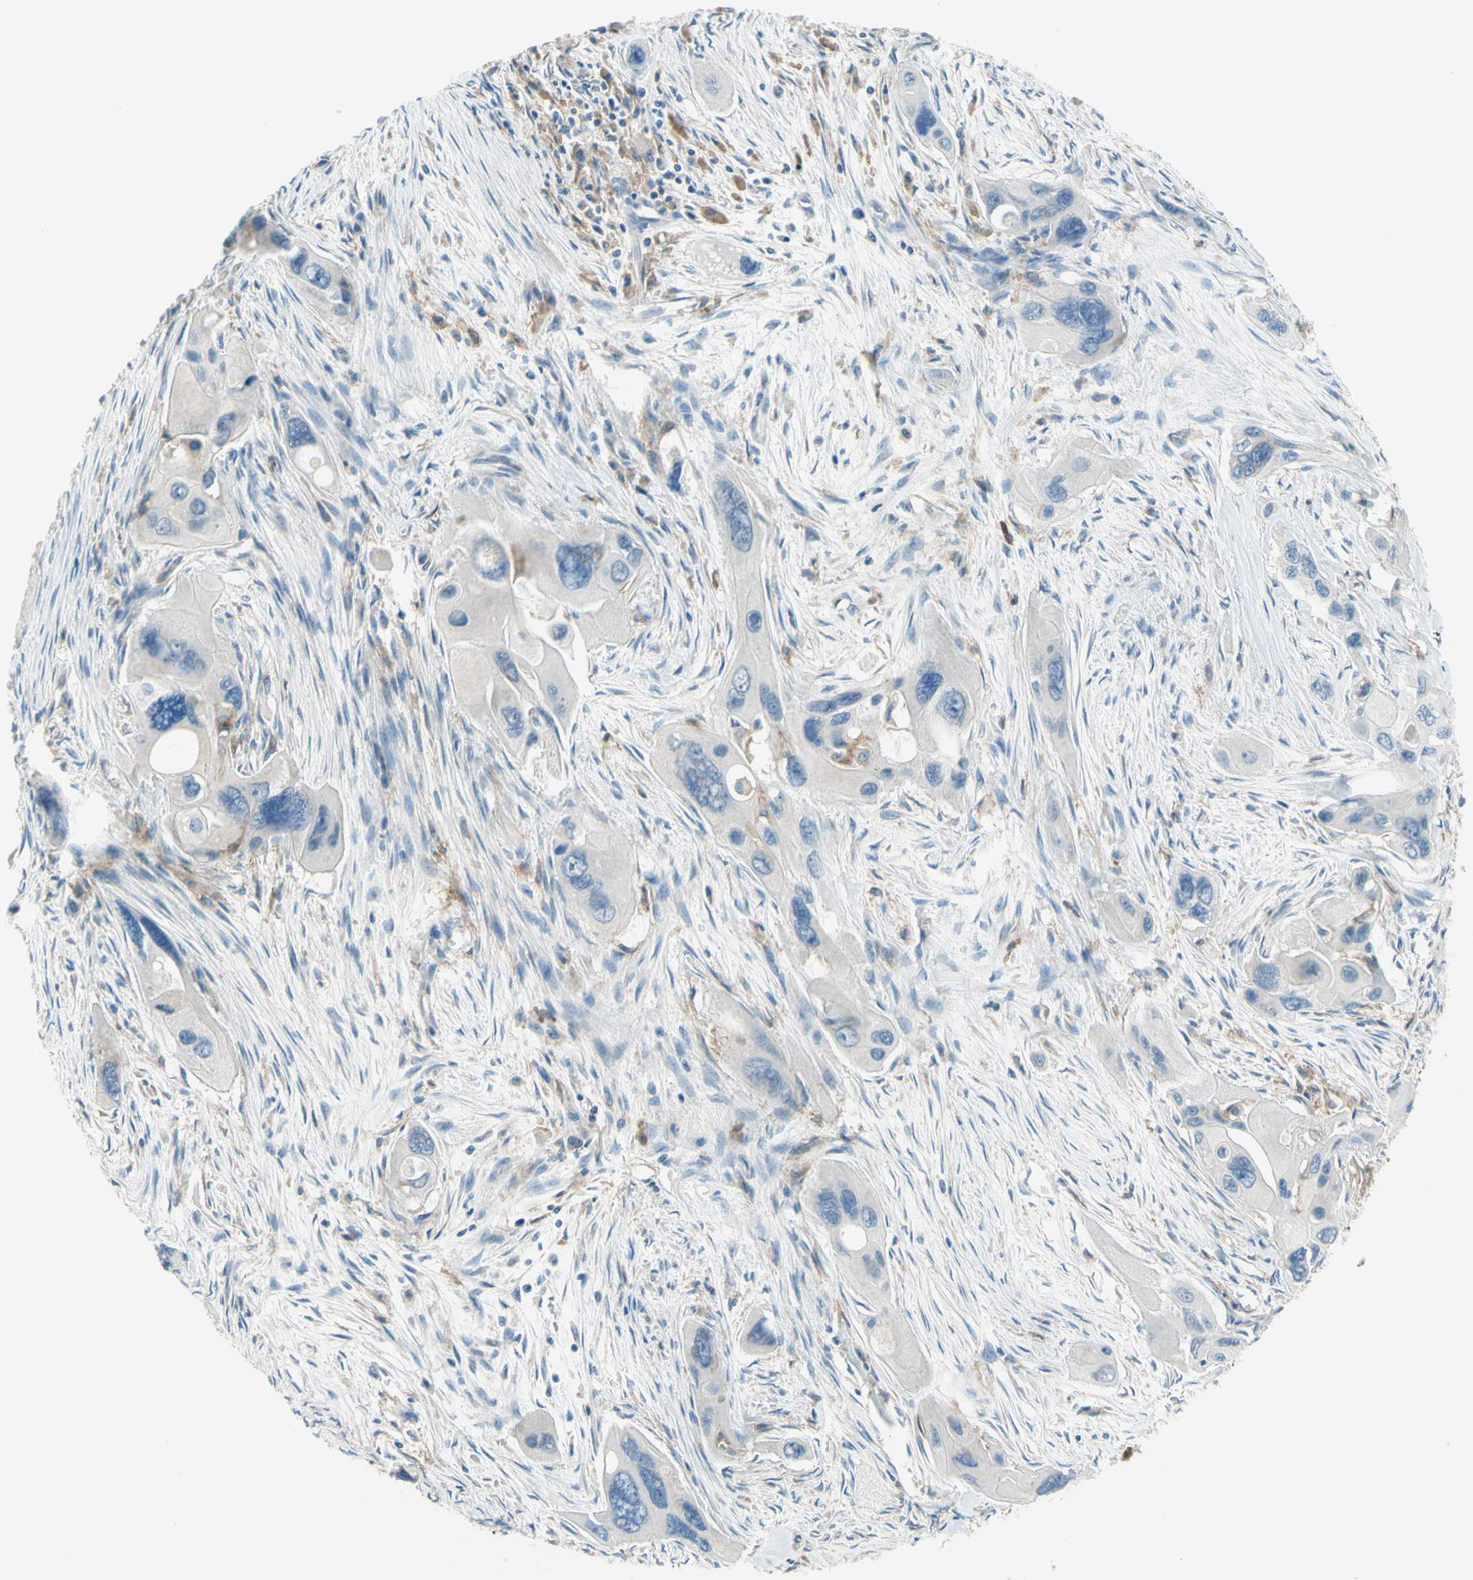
{"staining": {"intensity": "negative", "quantity": "none", "location": "none"}, "tissue": "pancreatic cancer", "cell_type": "Tumor cells", "image_type": "cancer", "snomed": [{"axis": "morphology", "description": "Adenocarcinoma, NOS"}, {"axis": "topography", "description": "Pancreas"}], "caption": "Tumor cells show no significant protein expression in adenocarcinoma (pancreatic).", "gene": "SIGLEC9", "patient": {"sex": "male", "age": 73}}